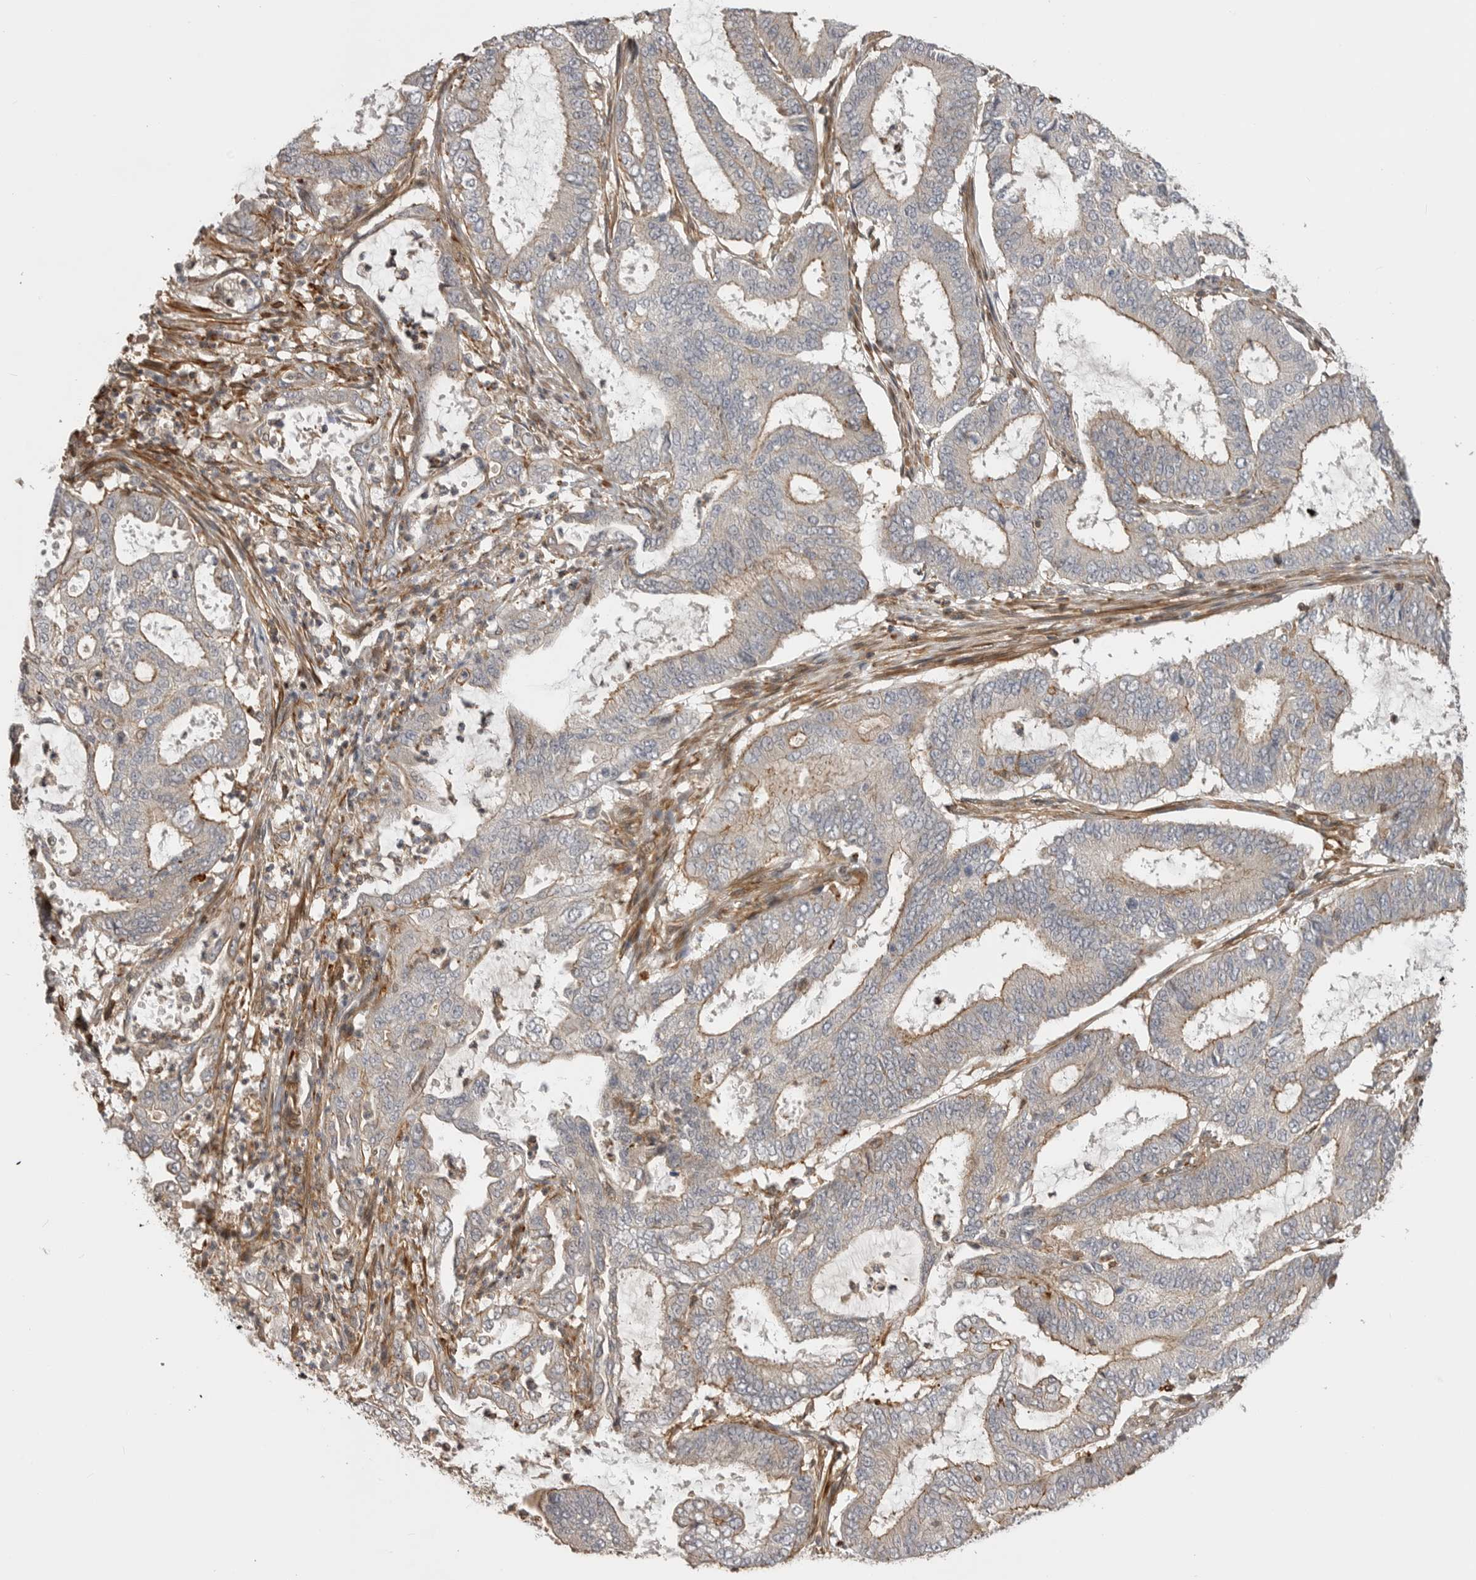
{"staining": {"intensity": "weak", "quantity": "<25%", "location": "cytoplasmic/membranous"}, "tissue": "endometrial cancer", "cell_type": "Tumor cells", "image_type": "cancer", "snomed": [{"axis": "morphology", "description": "Adenocarcinoma, NOS"}, {"axis": "topography", "description": "Endometrium"}], "caption": "Immunohistochemistry micrograph of human endometrial cancer (adenocarcinoma) stained for a protein (brown), which exhibits no staining in tumor cells.", "gene": "TRIM56", "patient": {"sex": "female", "age": 51}}